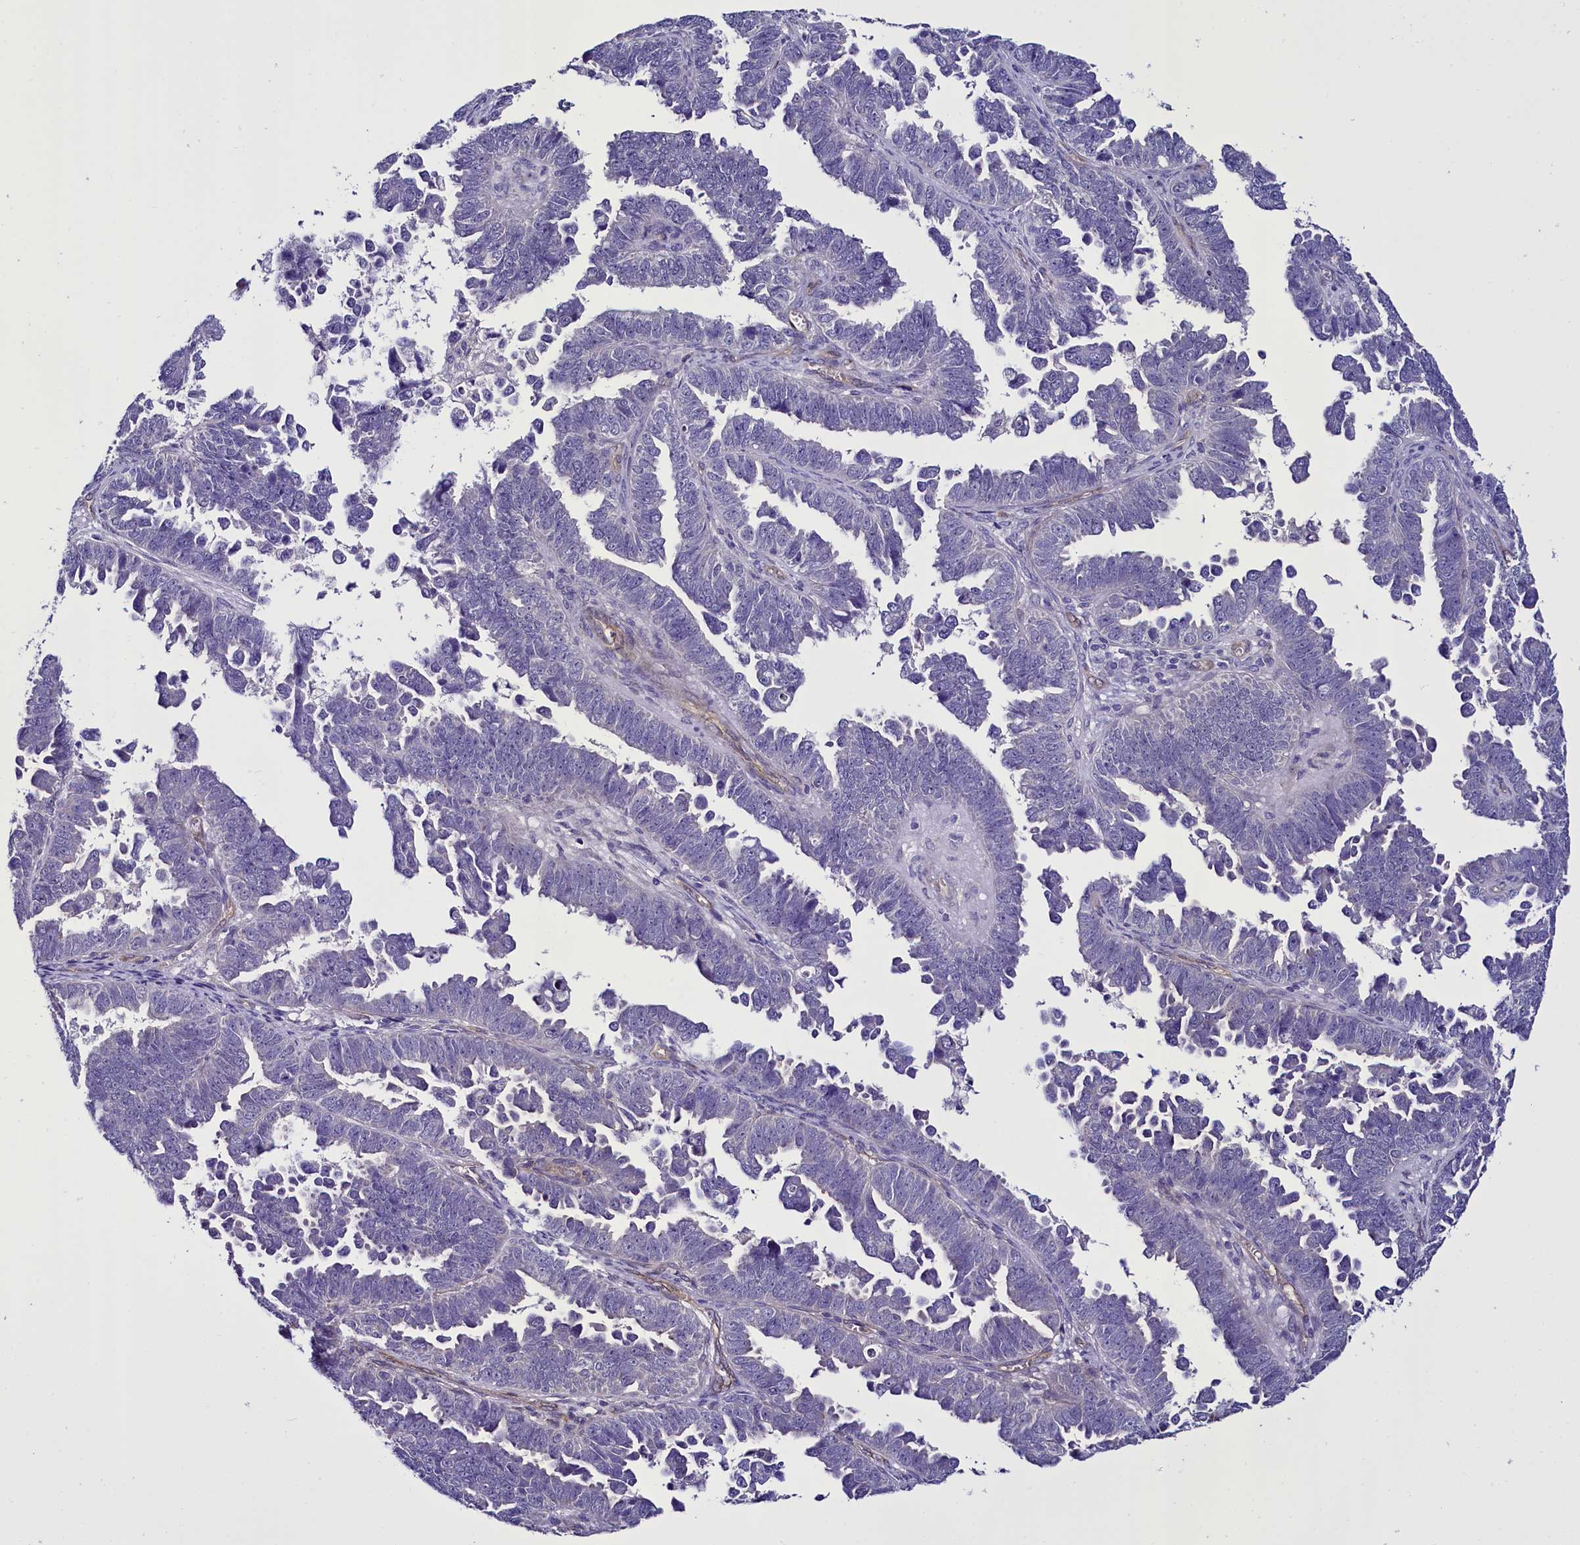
{"staining": {"intensity": "negative", "quantity": "none", "location": "none"}, "tissue": "endometrial cancer", "cell_type": "Tumor cells", "image_type": "cancer", "snomed": [{"axis": "morphology", "description": "Adenocarcinoma, NOS"}, {"axis": "topography", "description": "Endometrium"}], "caption": "There is no significant staining in tumor cells of adenocarcinoma (endometrial). Nuclei are stained in blue.", "gene": "STXBP1", "patient": {"sex": "female", "age": 75}}